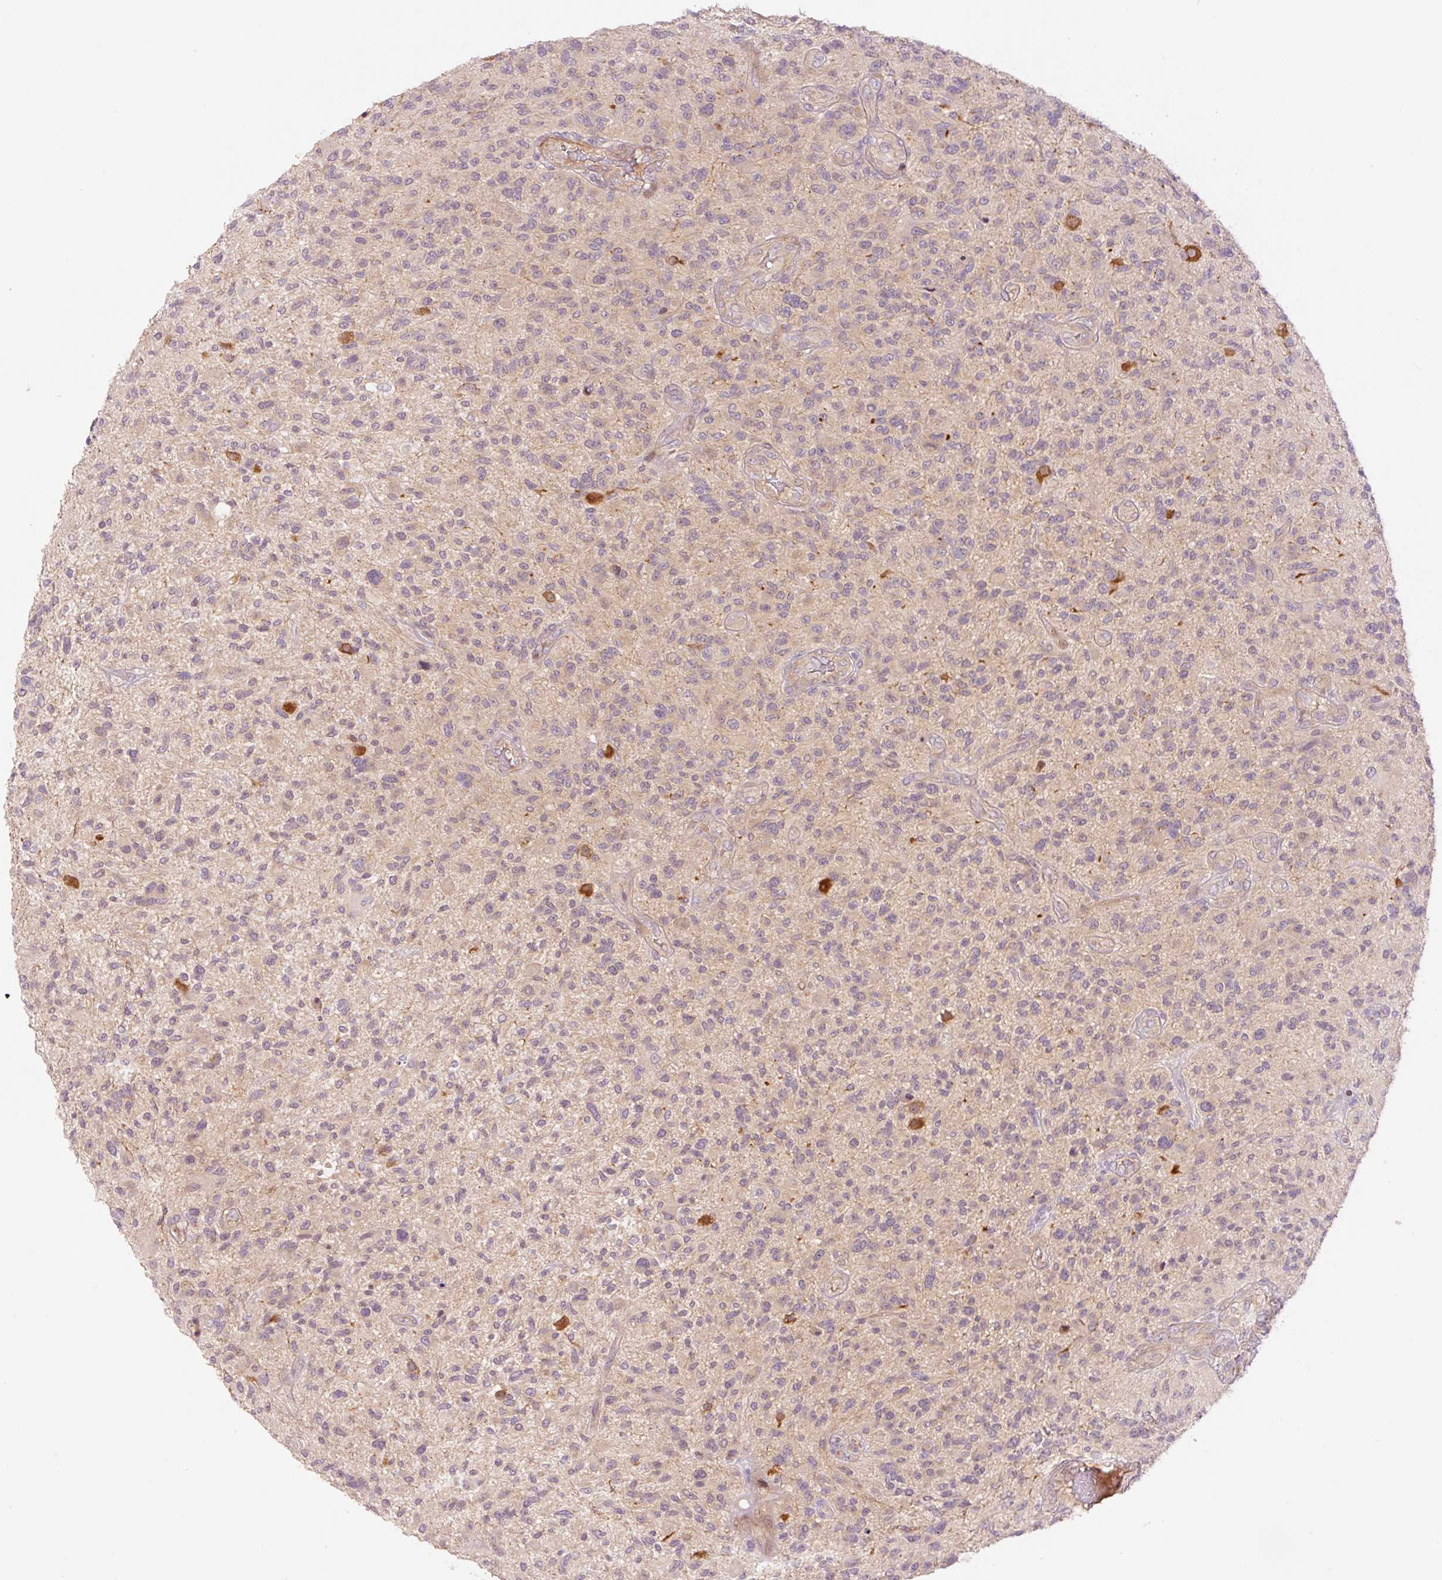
{"staining": {"intensity": "negative", "quantity": "none", "location": "none"}, "tissue": "glioma", "cell_type": "Tumor cells", "image_type": "cancer", "snomed": [{"axis": "morphology", "description": "Glioma, malignant, High grade"}, {"axis": "topography", "description": "Brain"}], "caption": "Glioma was stained to show a protein in brown. There is no significant positivity in tumor cells.", "gene": "SLC29A3", "patient": {"sex": "male", "age": 47}}